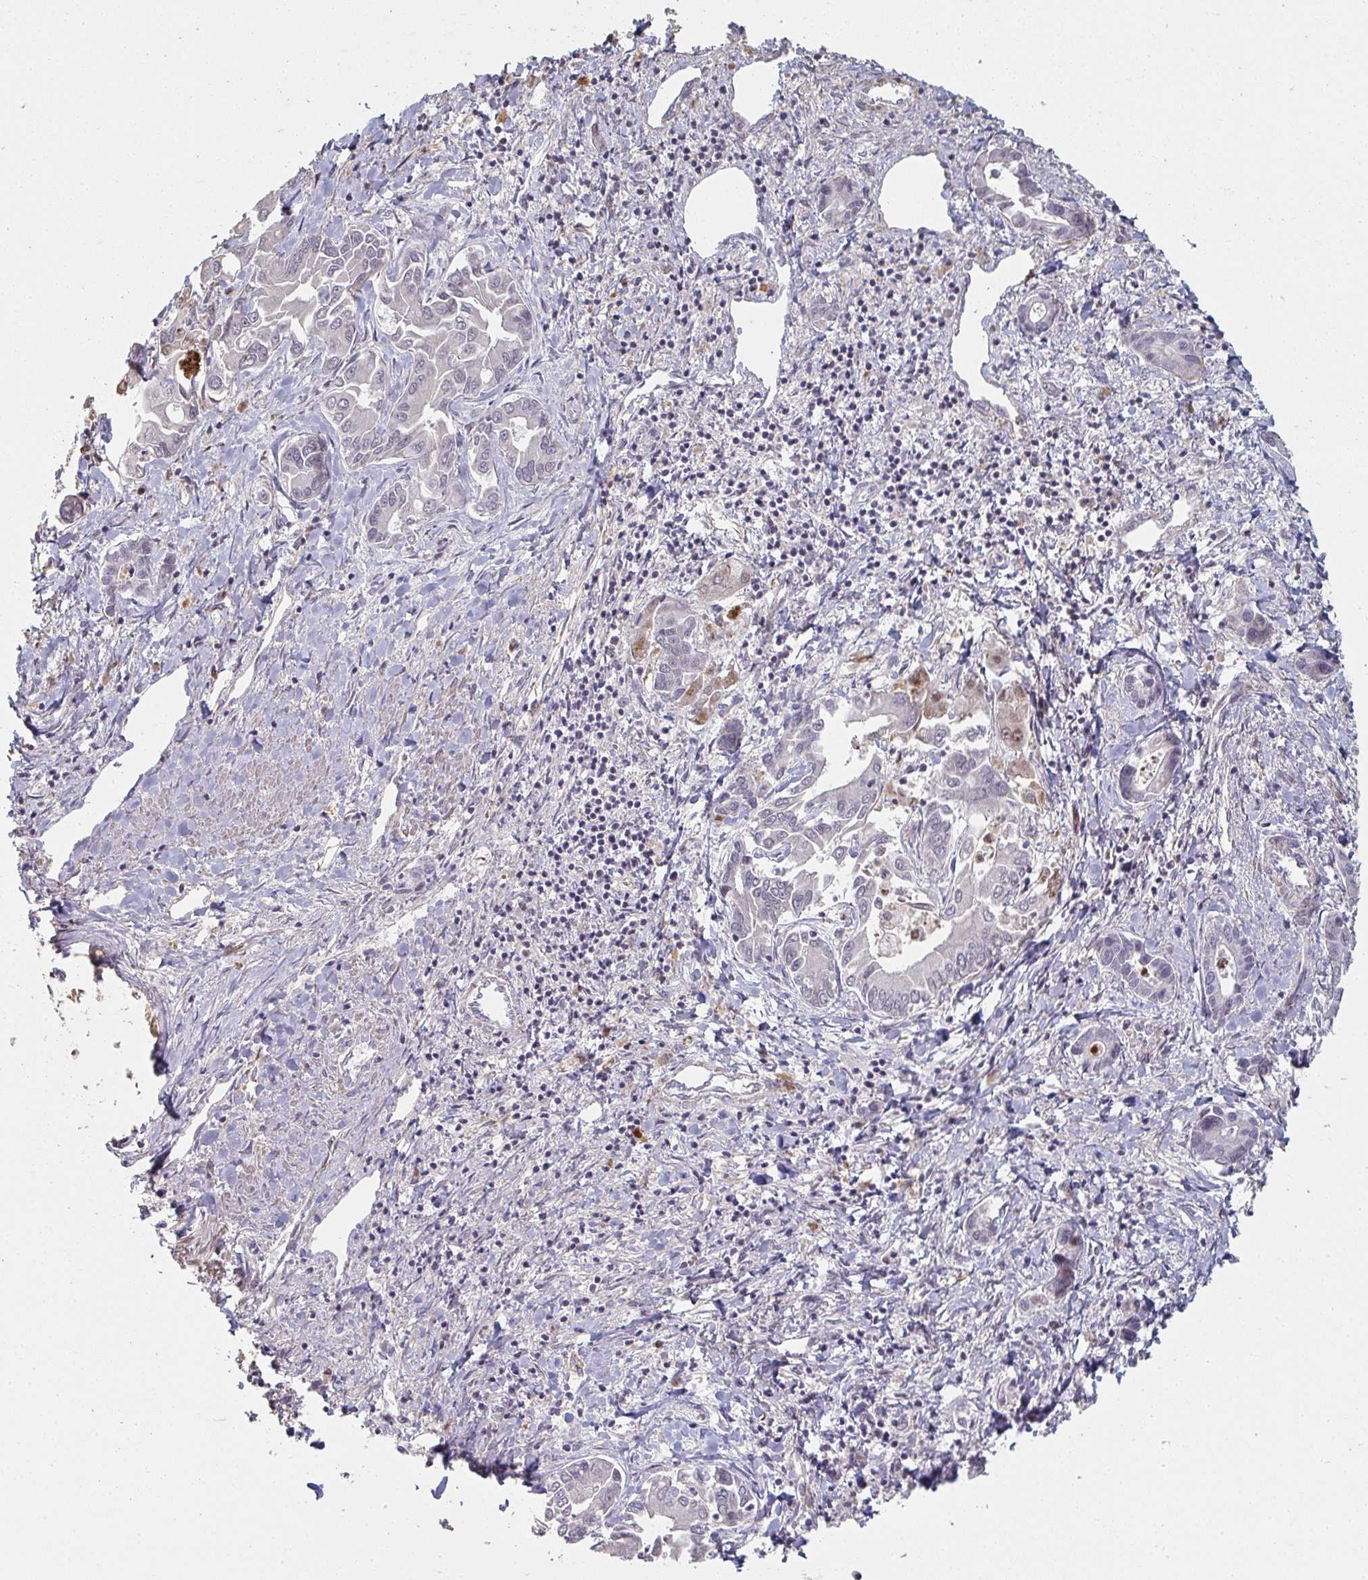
{"staining": {"intensity": "negative", "quantity": "none", "location": "none"}, "tissue": "liver cancer", "cell_type": "Tumor cells", "image_type": "cancer", "snomed": [{"axis": "morphology", "description": "Cholangiocarcinoma"}, {"axis": "topography", "description": "Liver"}], "caption": "Micrograph shows no protein staining in tumor cells of liver cancer (cholangiocarcinoma) tissue.", "gene": "A1CF", "patient": {"sex": "male", "age": 66}}